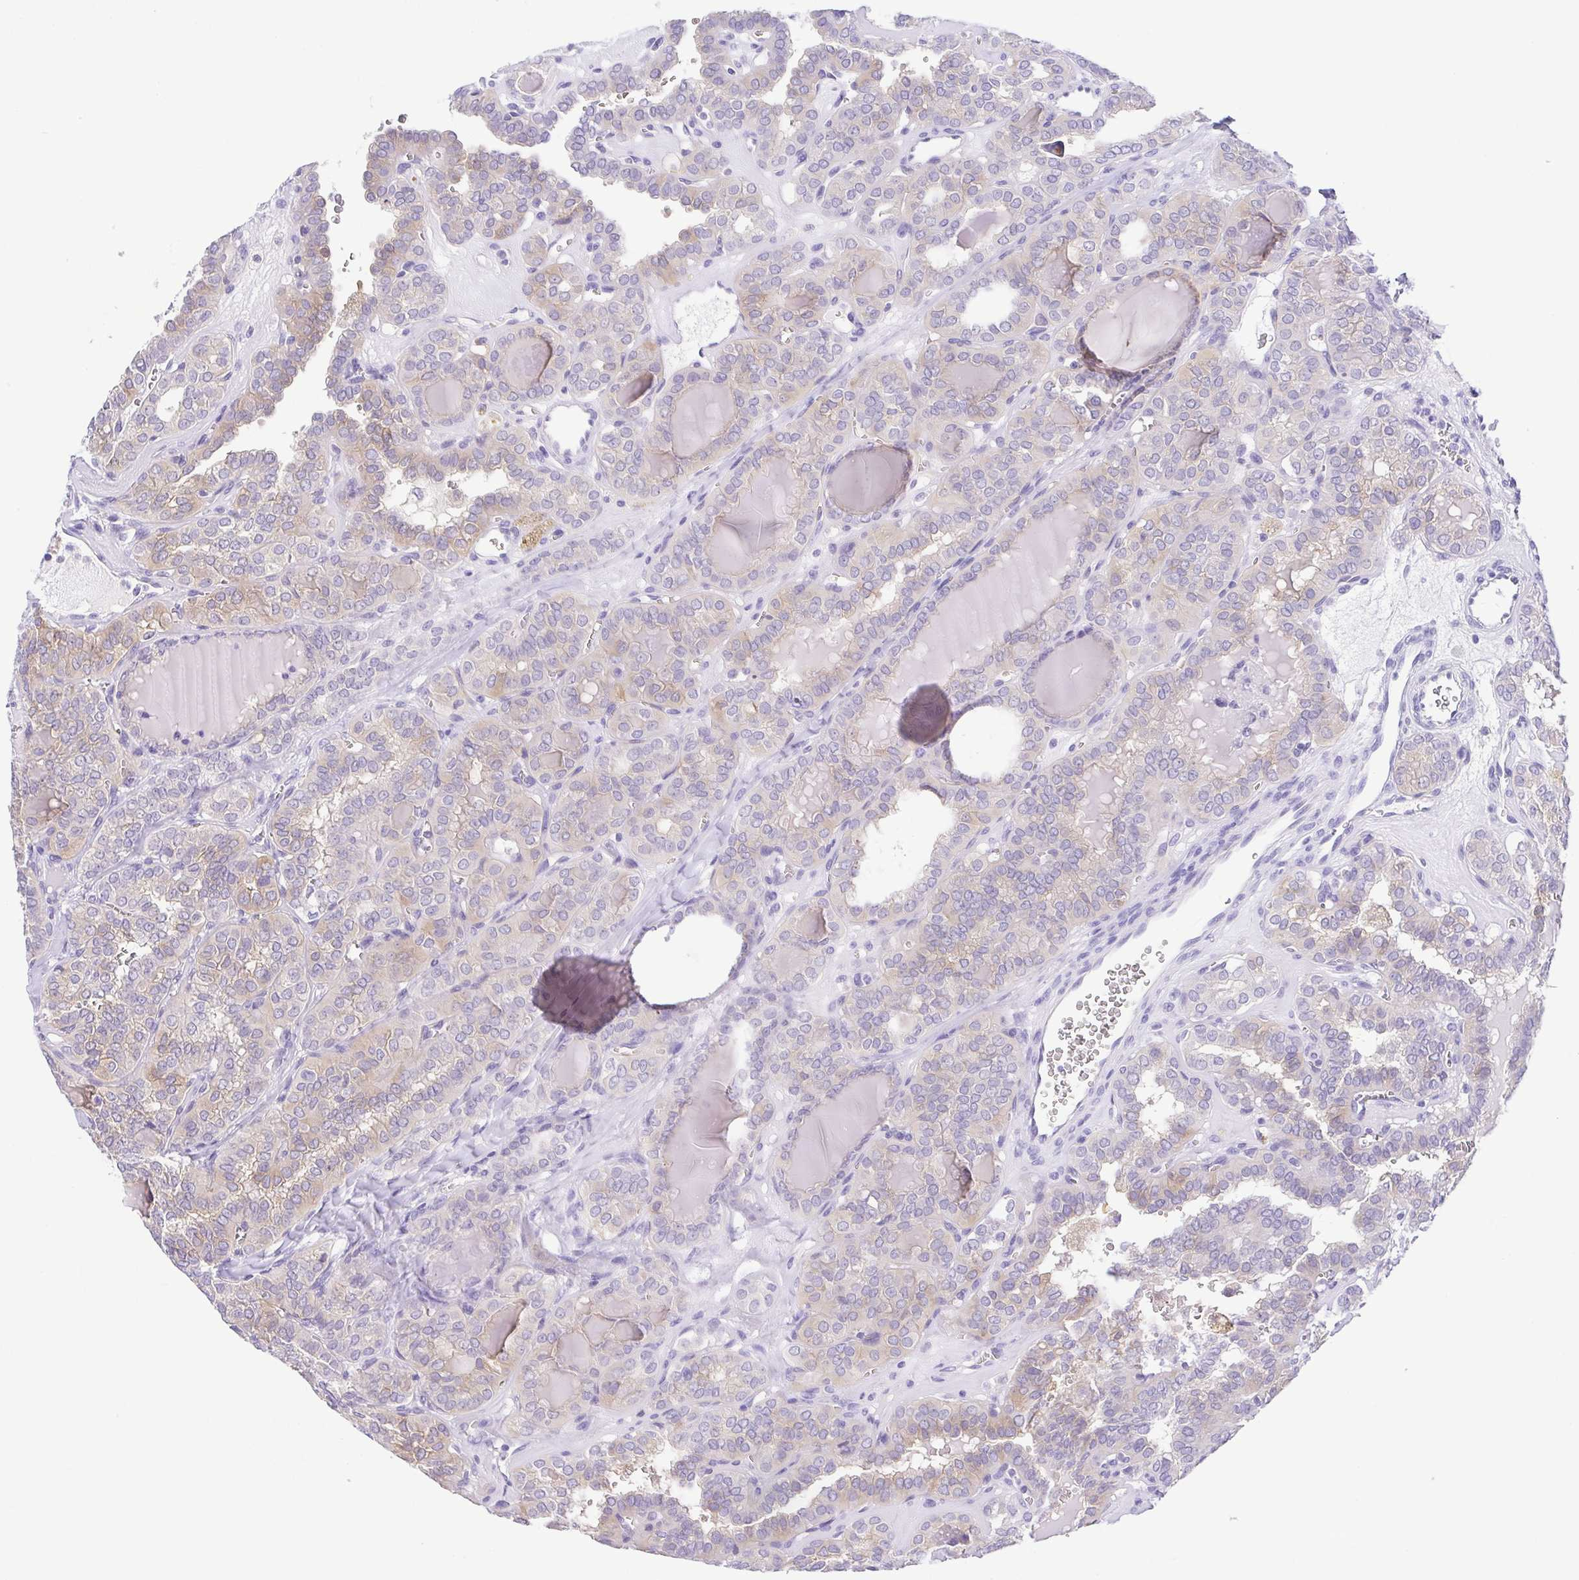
{"staining": {"intensity": "weak", "quantity": "<25%", "location": "cytoplasmic/membranous"}, "tissue": "thyroid cancer", "cell_type": "Tumor cells", "image_type": "cancer", "snomed": [{"axis": "morphology", "description": "Papillary adenocarcinoma, NOS"}, {"axis": "topography", "description": "Thyroid gland"}], "caption": "This image is of thyroid cancer stained with immunohistochemistry to label a protein in brown with the nuclei are counter-stained blue. There is no expression in tumor cells.", "gene": "EPB42", "patient": {"sex": "female", "age": 41}}